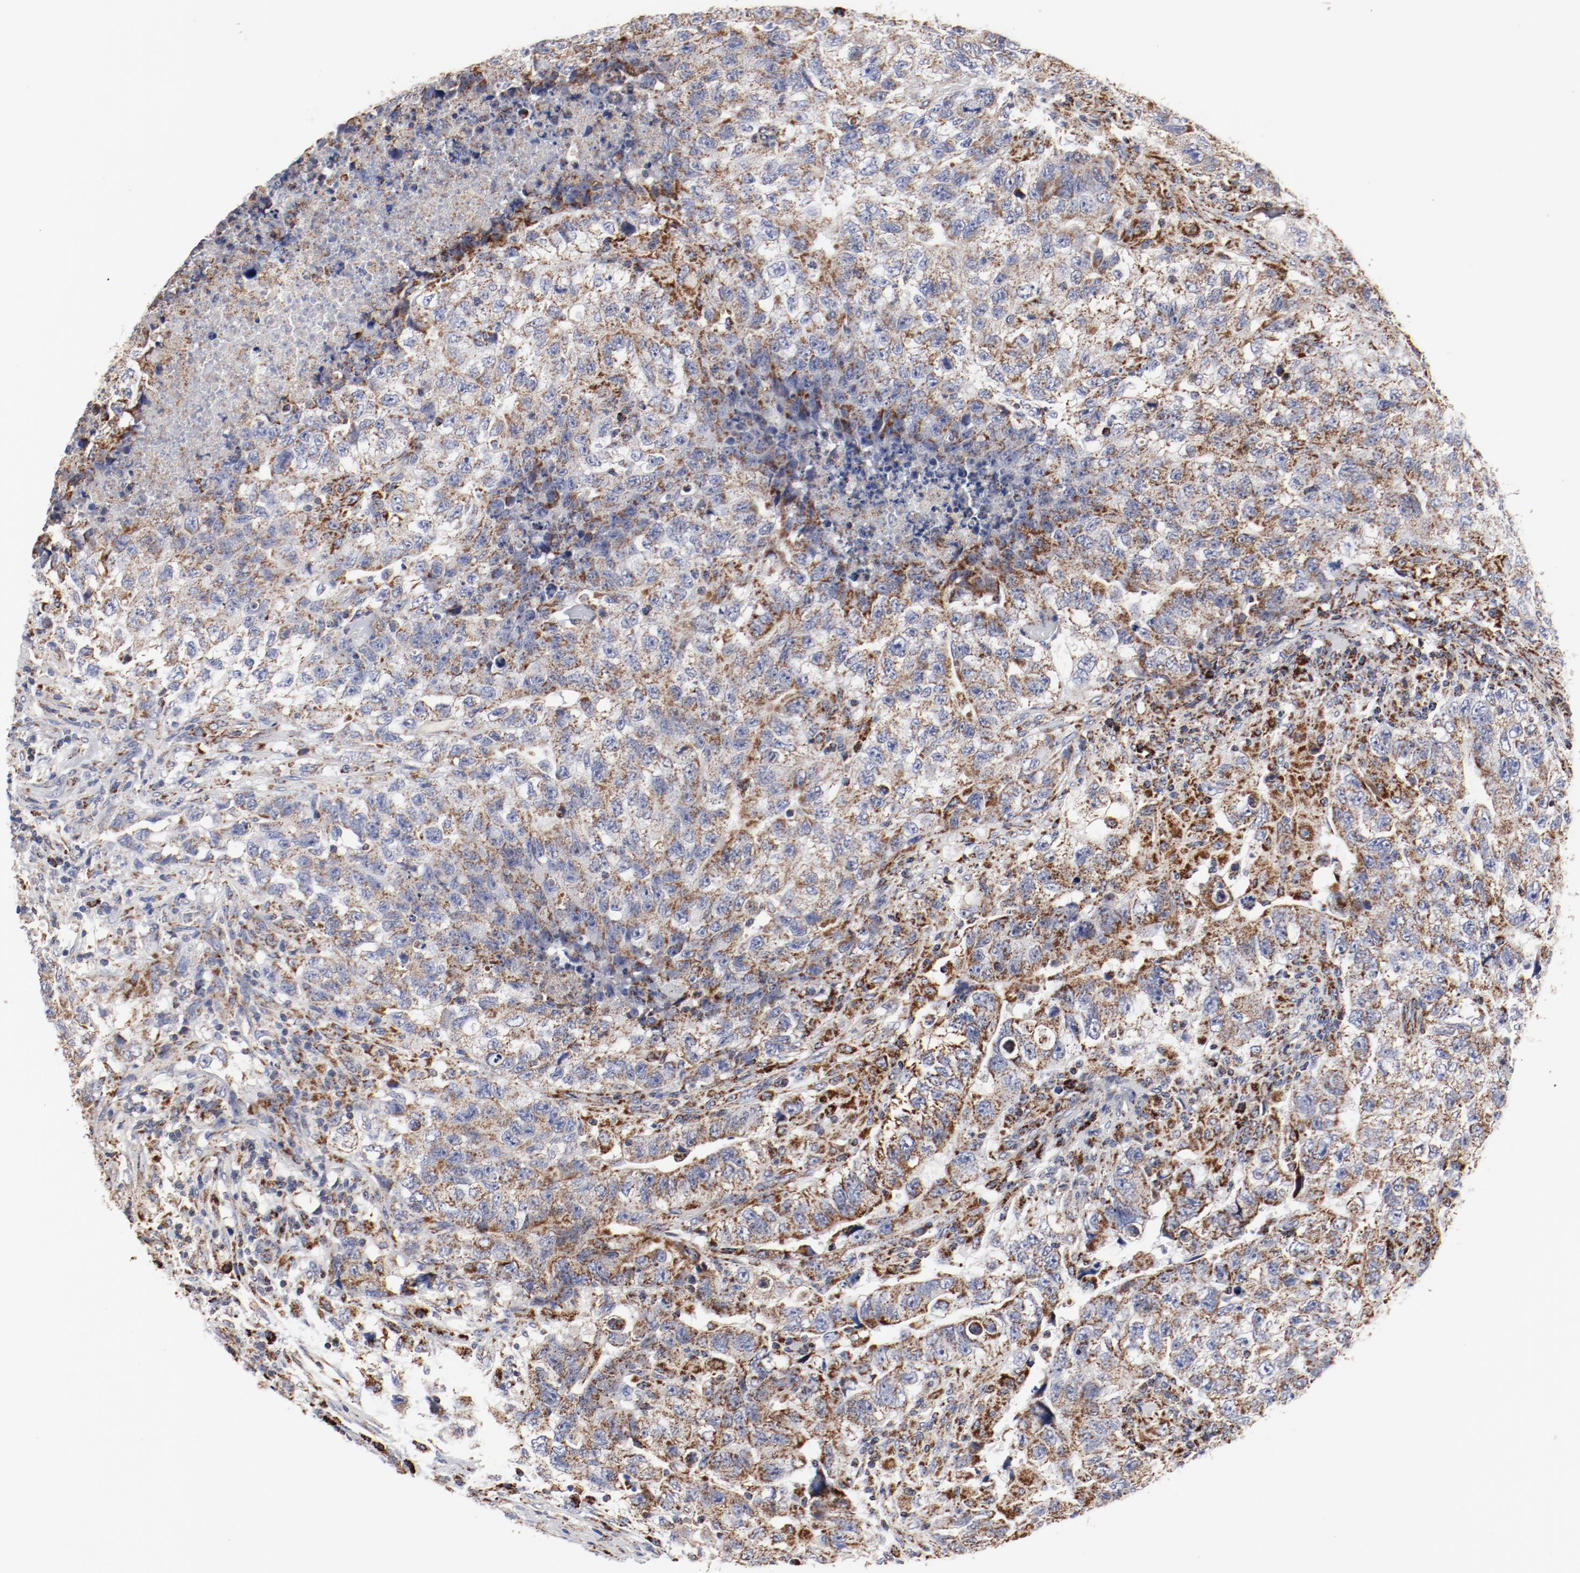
{"staining": {"intensity": "strong", "quantity": "25%-75%", "location": "cytoplasmic/membranous"}, "tissue": "testis cancer", "cell_type": "Tumor cells", "image_type": "cancer", "snomed": [{"axis": "morphology", "description": "Carcinoma, Embryonal, NOS"}, {"axis": "topography", "description": "Testis"}], "caption": "The histopathology image reveals staining of embryonal carcinoma (testis), revealing strong cytoplasmic/membranous protein positivity (brown color) within tumor cells.", "gene": "NDUFV2", "patient": {"sex": "male", "age": 21}}